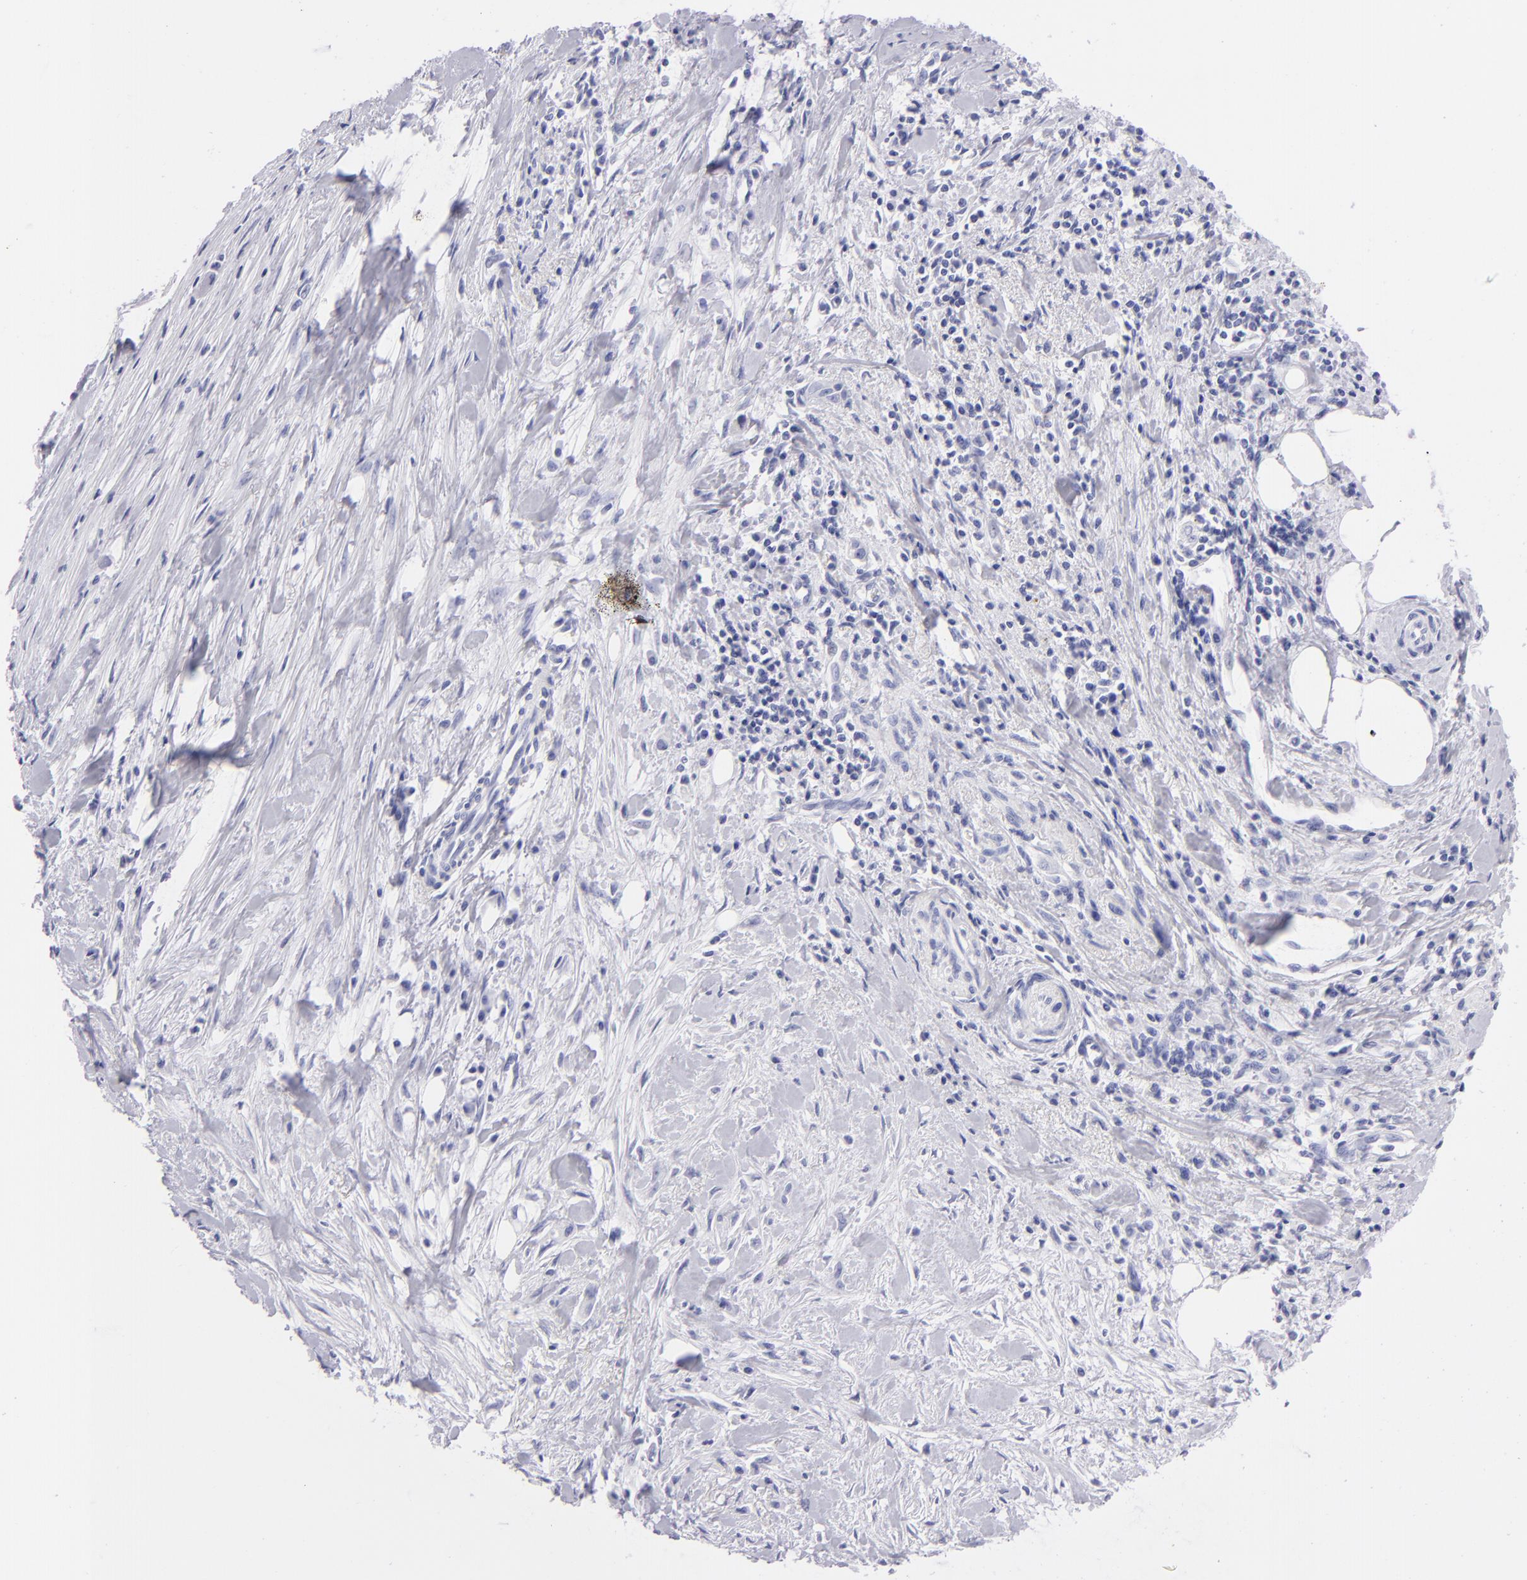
{"staining": {"intensity": "negative", "quantity": "none", "location": "none"}, "tissue": "pancreatic cancer", "cell_type": "Tumor cells", "image_type": "cancer", "snomed": [{"axis": "morphology", "description": "Adenocarcinoma, NOS"}, {"axis": "topography", "description": "Pancreas"}], "caption": "This is a photomicrograph of immunohistochemistry staining of pancreatic cancer (adenocarcinoma), which shows no expression in tumor cells.", "gene": "PRPH", "patient": {"sex": "male", "age": 59}}